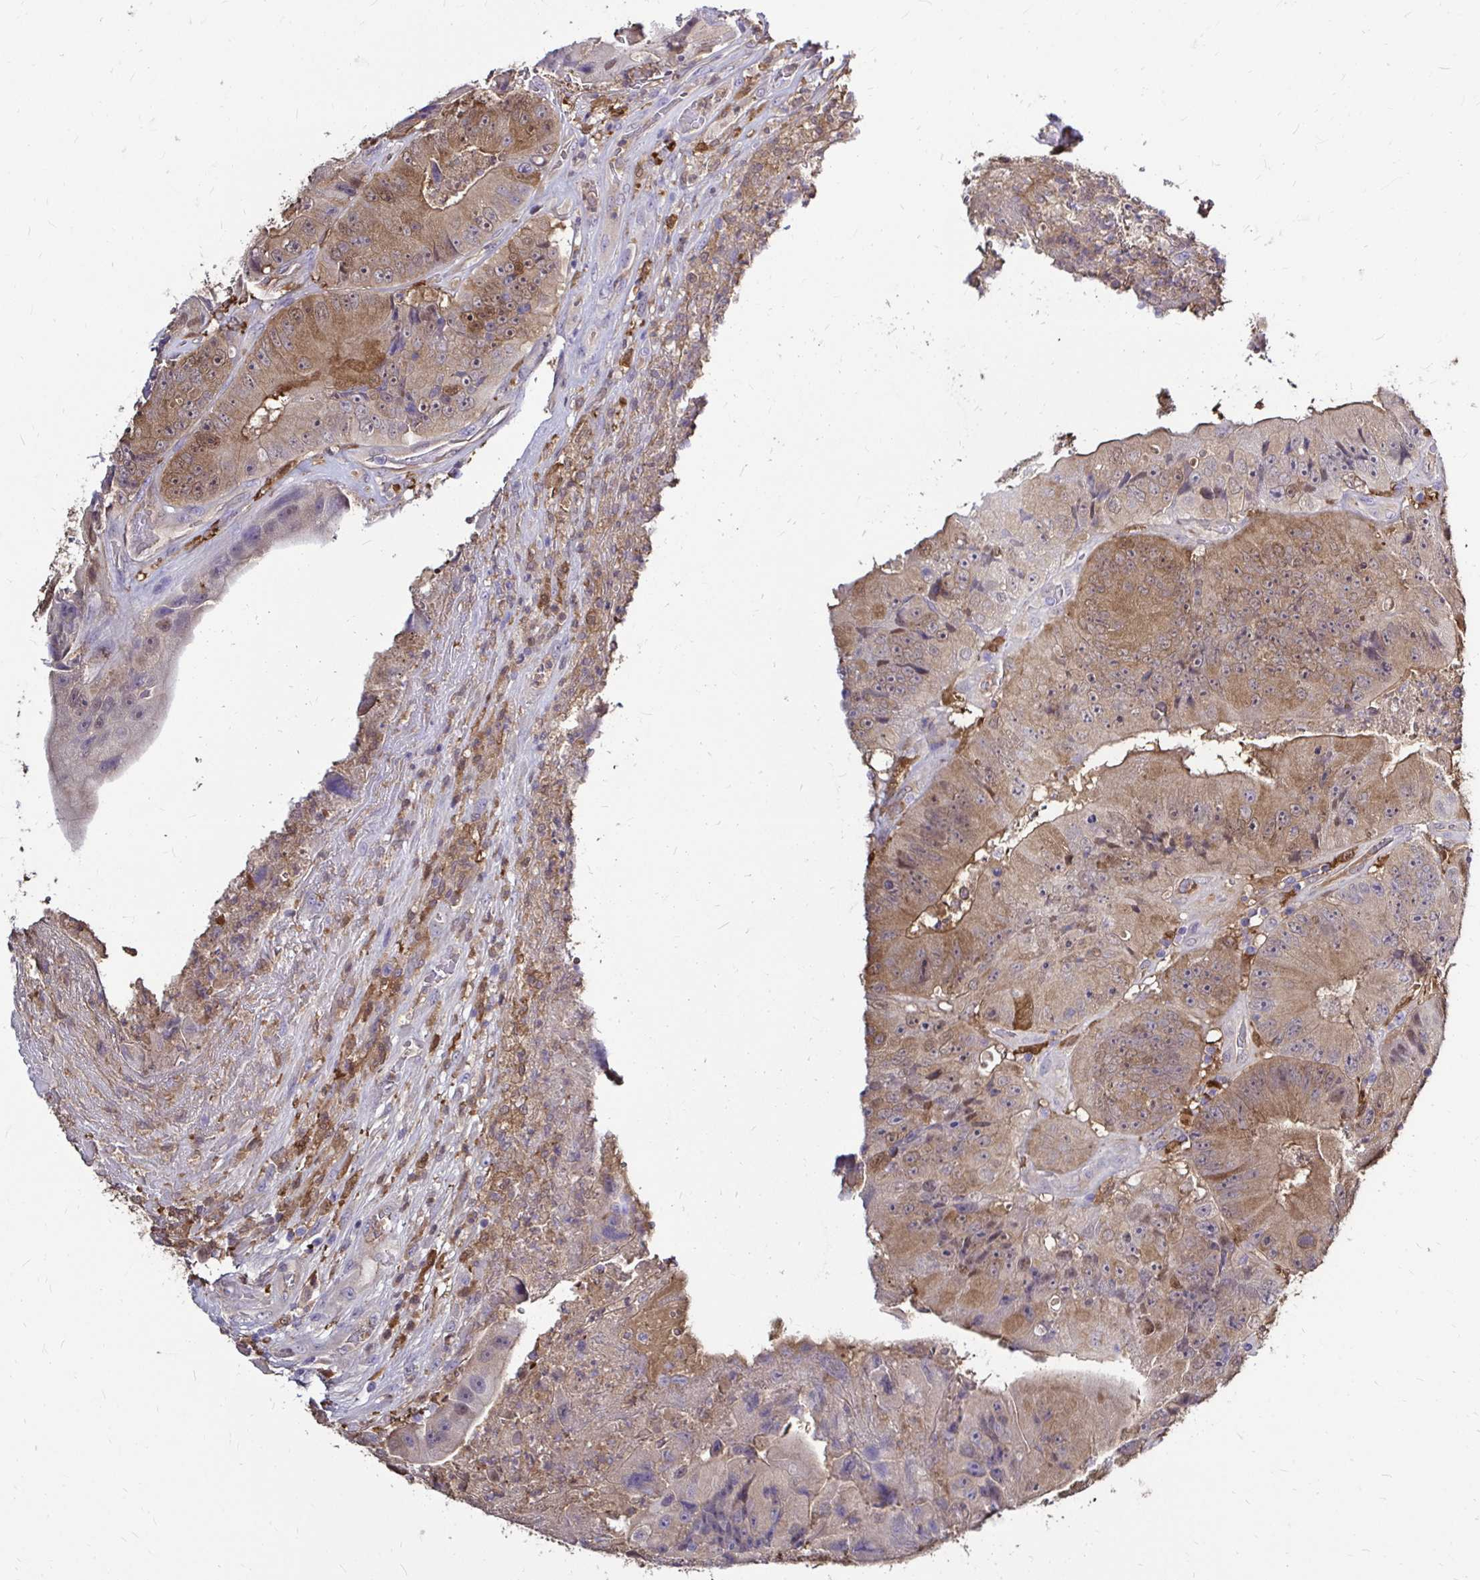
{"staining": {"intensity": "moderate", "quantity": ">75%", "location": "cytoplasmic/membranous,nuclear"}, "tissue": "colorectal cancer", "cell_type": "Tumor cells", "image_type": "cancer", "snomed": [{"axis": "morphology", "description": "Adenocarcinoma, NOS"}, {"axis": "topography", "description": "Colon"}], "caption": "Colorectal adenocarcinoma stained with a brown dye exhibits moderate cytoplasmic/membranous and nuclear positive expression in about >75% of tumor cells.", "gene": "IDH1", "patient": {"sex": "female", "age": 86}}